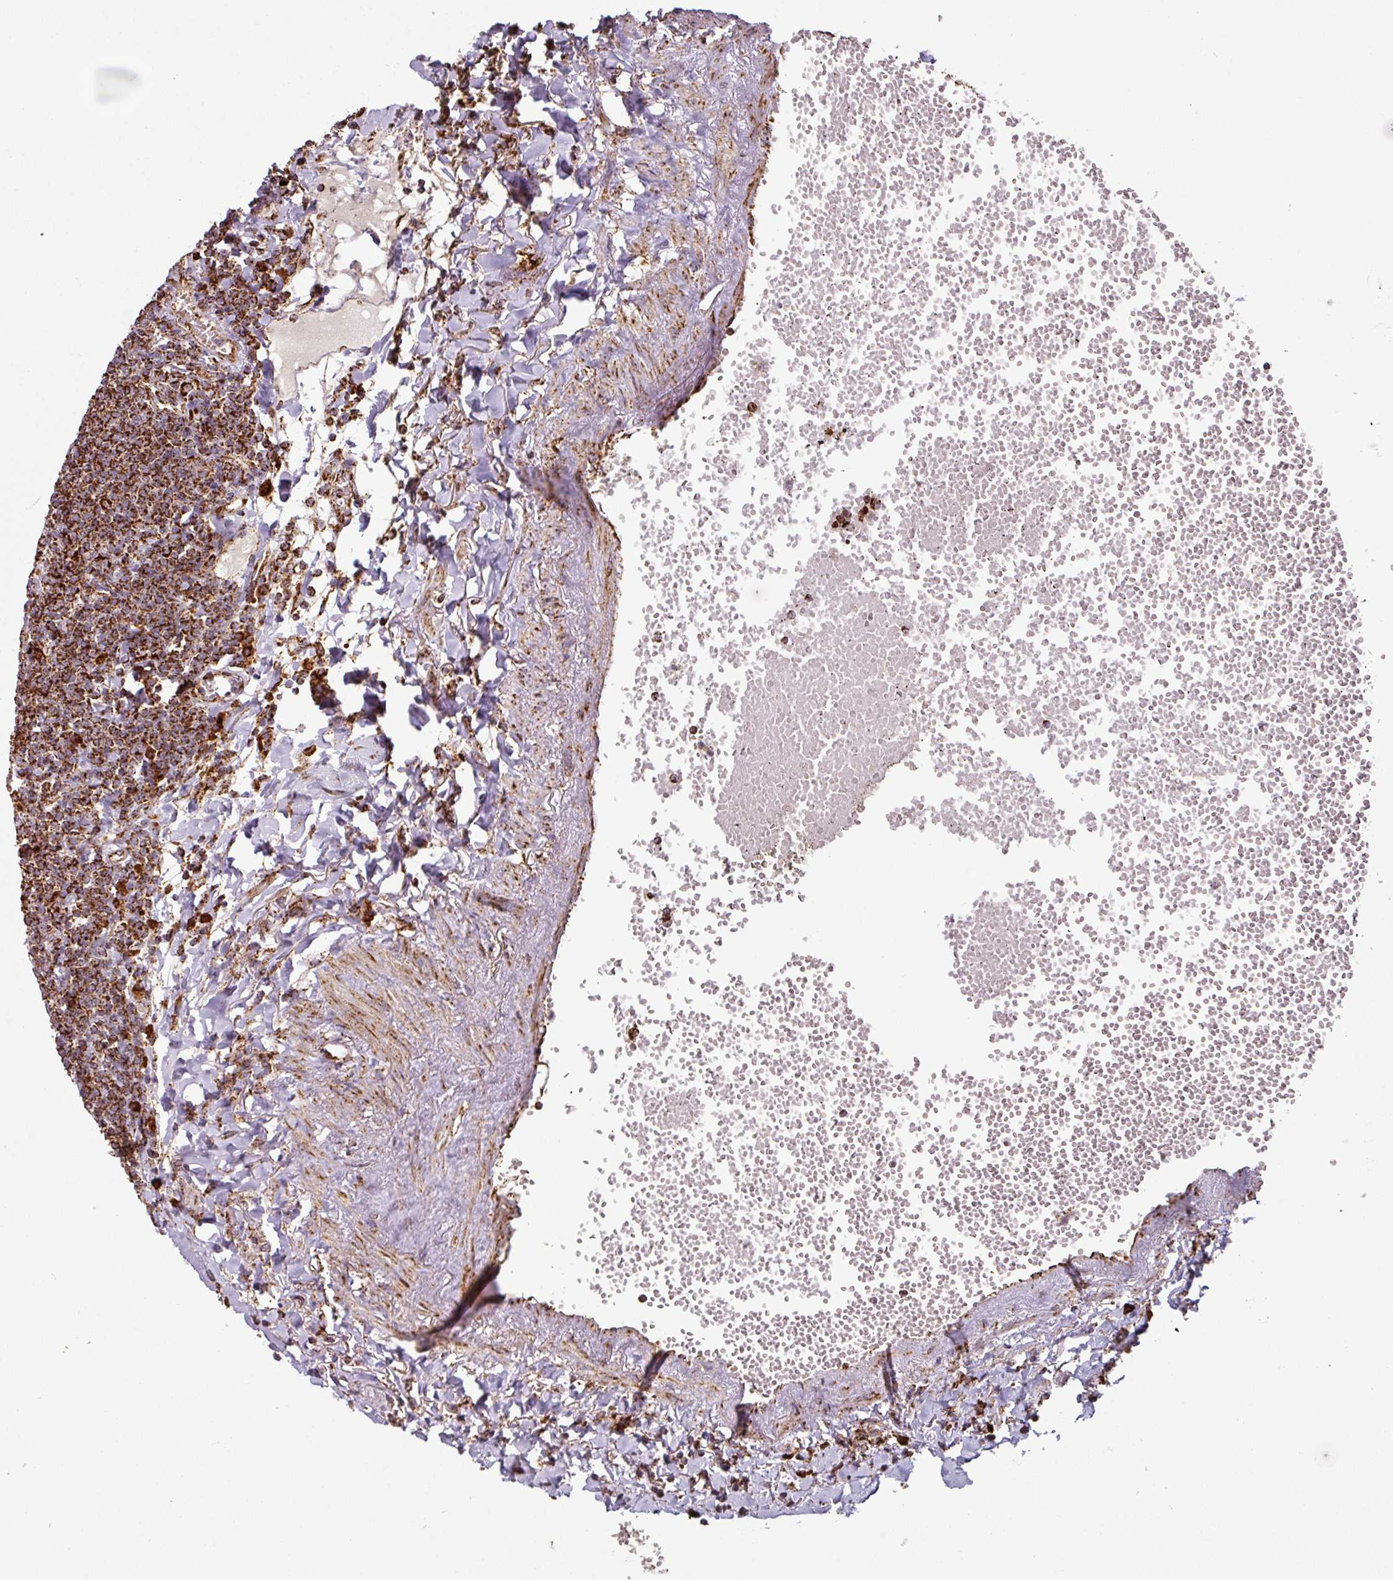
{"staining": {"intensity": "strong", "quantity": ">75%", "location": "cytoplasmic/membranous"}, "tissue": "lymphoma", "cell_type": "Tumor cells", "image_type": "cancer", "snomed": [{"axis": "morphology", "description": "Malignant lymphoma, non-Hodgkin's type, Low grade"}, {"axis": "topography", "description": "Lung"}], "caption": "Immunohistochemistry staining of lymphoma, which displays high levels of strong cytoplasmic/membranous staining in approximately >75% of tumor cells indicating strong cytoplasmic/membranous protein expression. The staining was performed using DAB (3,3'-diaminobenzidine) (brown) for protein detection and nuclei were counterstained in hematoxylin (blue).", "gene": "TRAP1", "patient": {"sex": "female", "age": 71}}